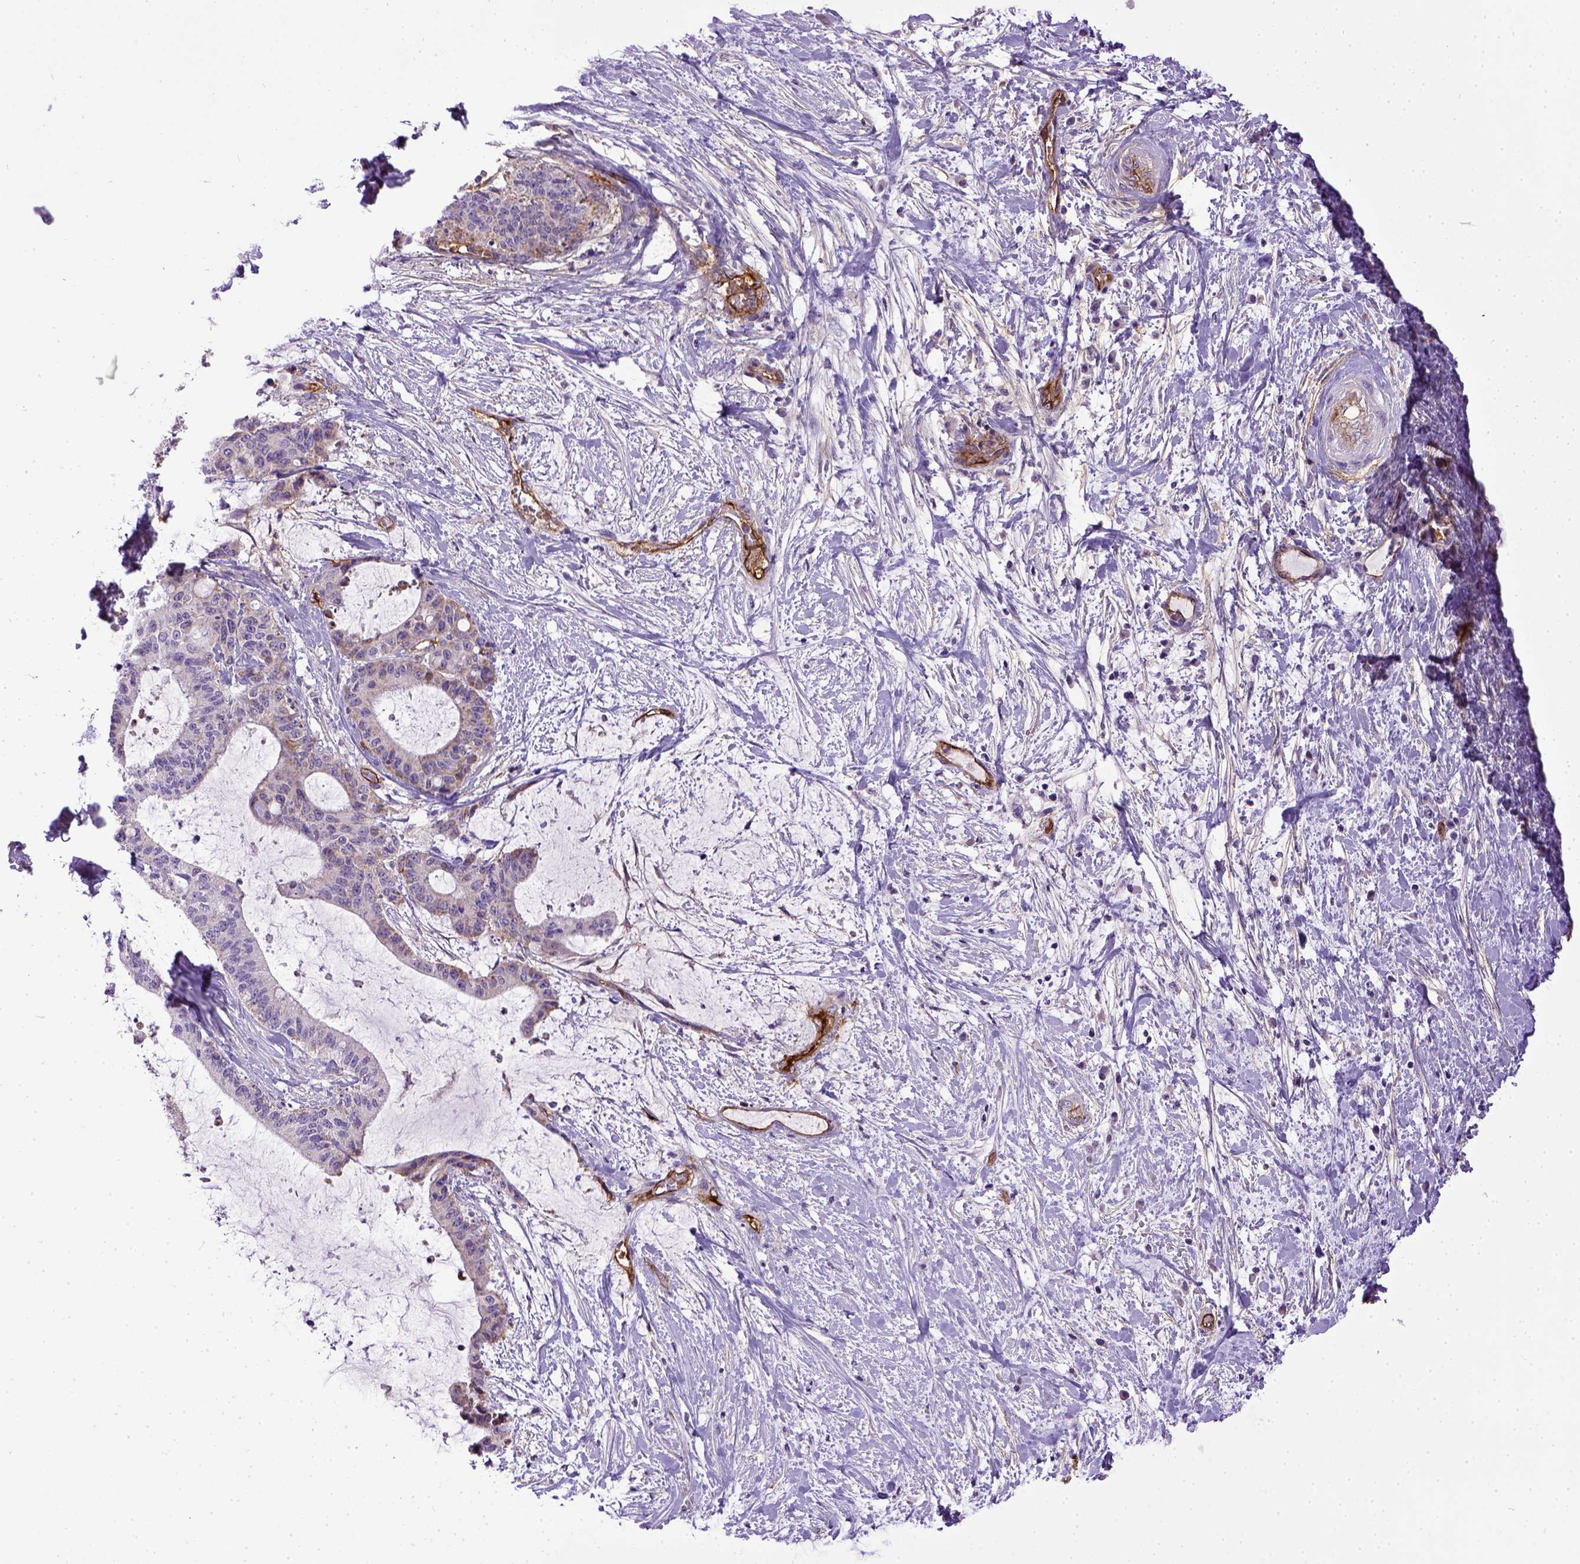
{"staining": {"intensity": "weak", "quantity": "<25%", "location": "cytoplasmic/membranous"}, "tissue": "liver cancer", "cell_type": "Tumor cells", "image_type": "cancer", "snomed": [{"axis": "morphology", "description": "Cholangiocarcinoma"}, {"axis": "topography", "description": "Liver"}], "caption": "Tumor cells are negative for protein expression in human cholangiocarcinoma (liver).", "gene": "ENG", "patient": {"sex": "female", "age": 73}}